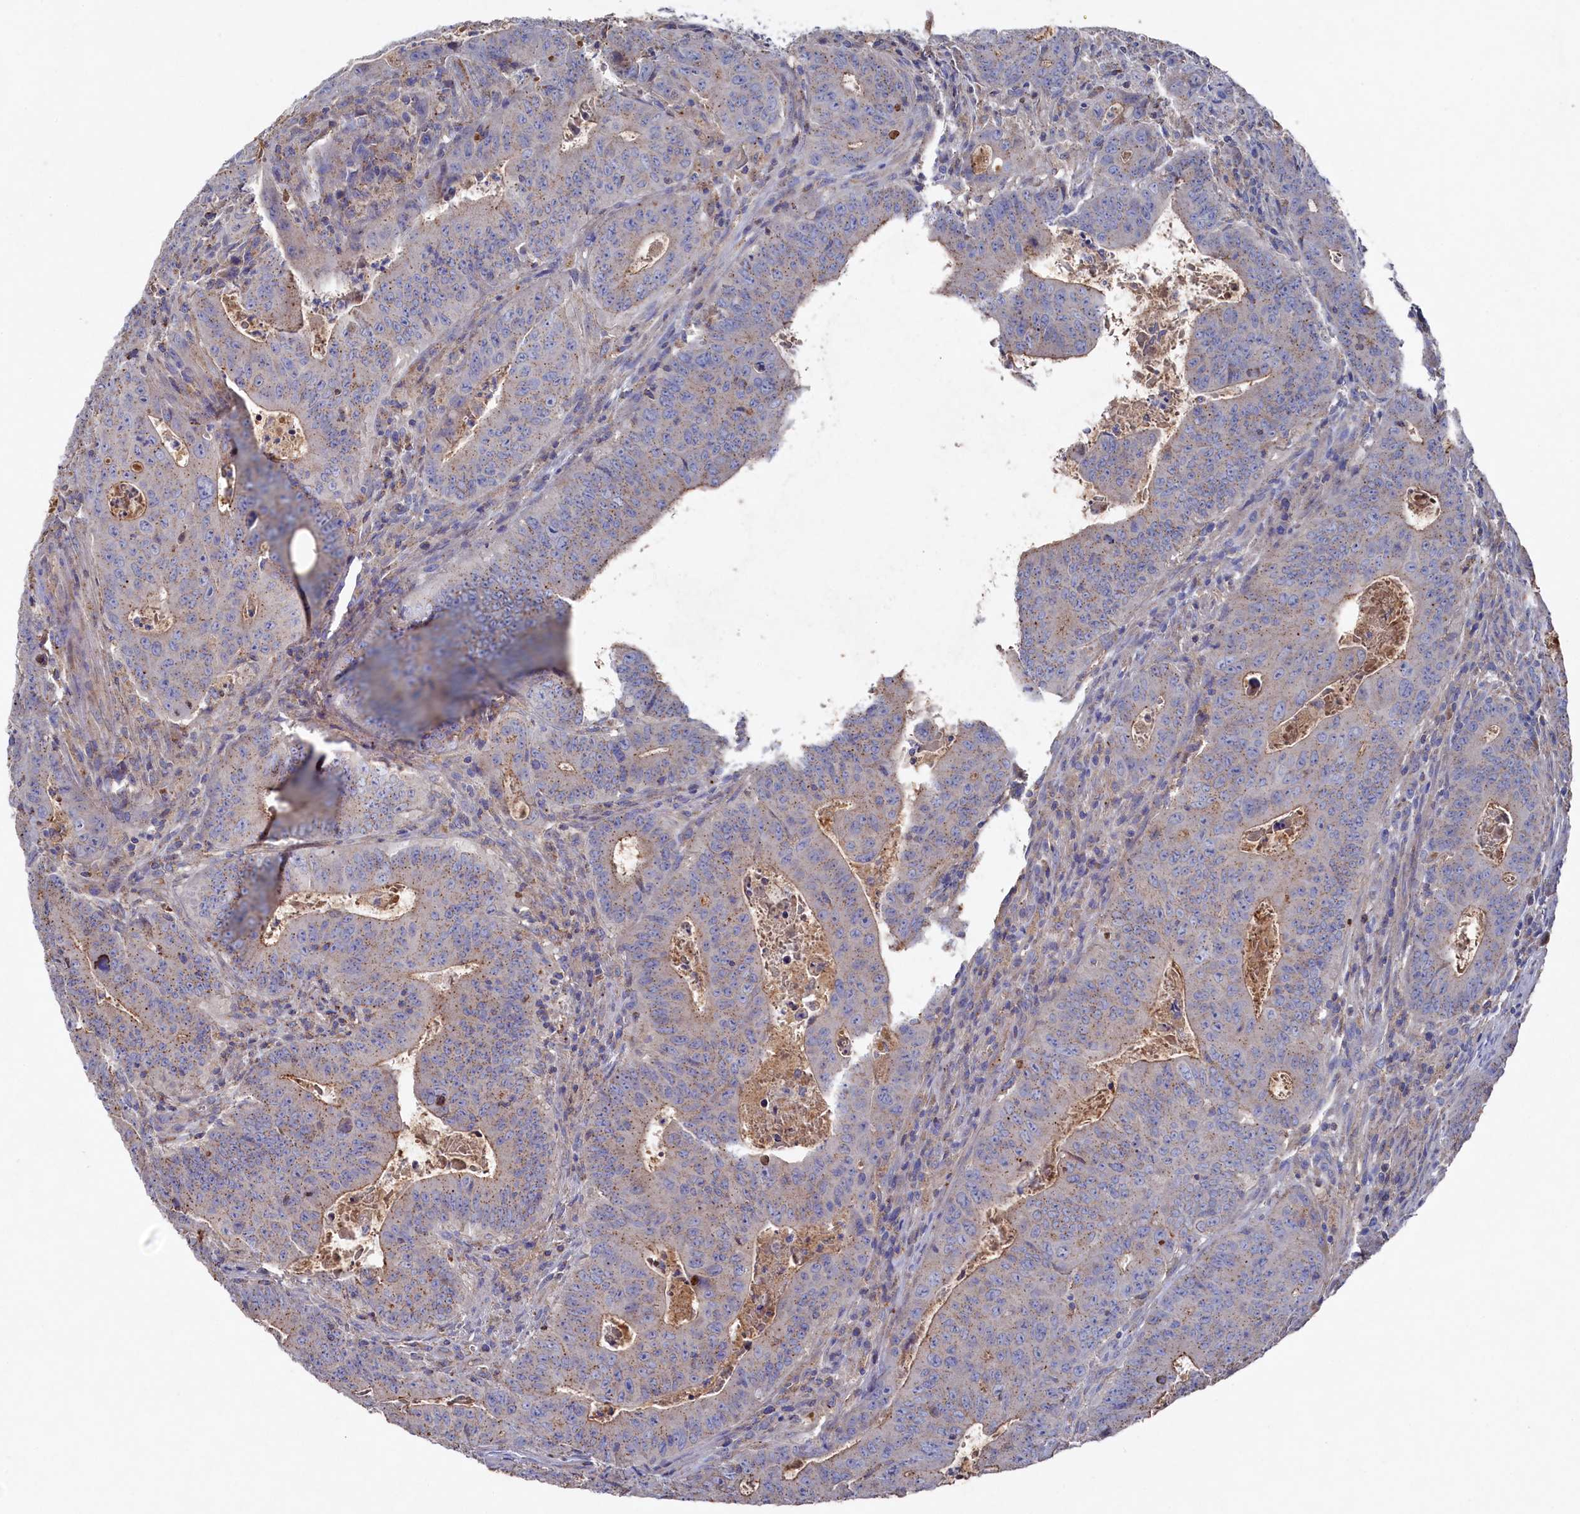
{"staining": {"intensity": "weak", "quantity": "25%-75%", "location": "cytoplasmic/membranous"}, "tissue": "colorectal cancer", "cell_type": "Tumor cells", "image_type": "cancer", "snomed": [{"axis": "morphology", "description": "Adenocarcinoma, NOS"}, {"axis": "topography", "description": "Rectum"}], "caption": "Adenocarcinoma (colorectal) stained for a protein (brown) reveals weak cytoplasmic/membranous positive expression in about 25%-75% of tumor cells.", "gene": "TK2", "patient": {"sex": "female", "age": 75}}